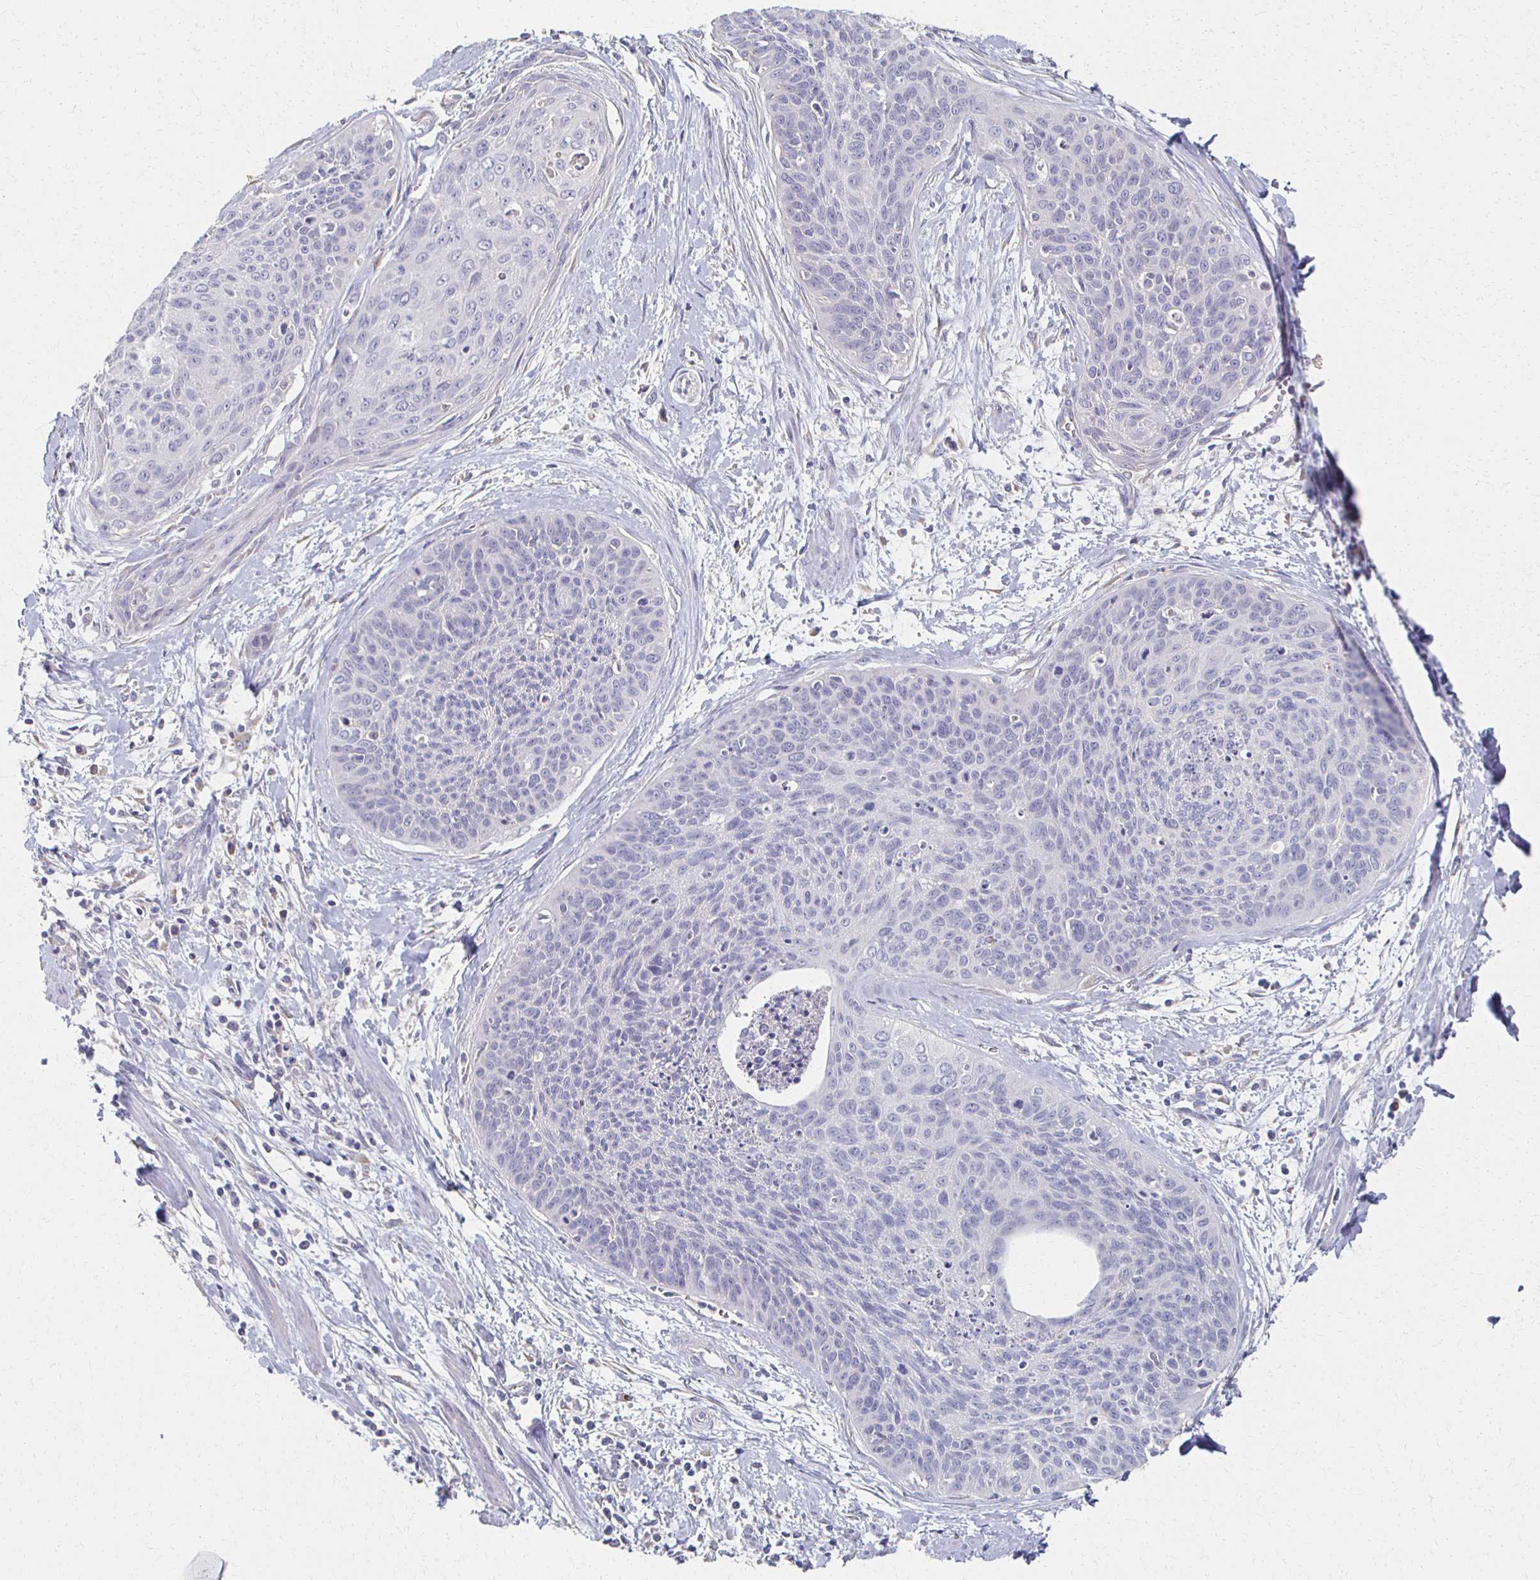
{"staining": {"intensity": "negative", "quantity": "none", "location": "none"}, "tissue": "cervical cancer", "cell_type": "Tumor cells", "image_type": "cancer", "snomed": [{"axis": "morphology", "description": "Squamous cell carcinoma, NOS"}, {"axis": "topography", "description": "Cervix"}], "caption": "Tumor cells show no significant expression in cervical squamous cell carcinoma. Nuclei are stained in blue.", "gene": "CX3CR1", "patient": {"sex": "female", "age": 55}}